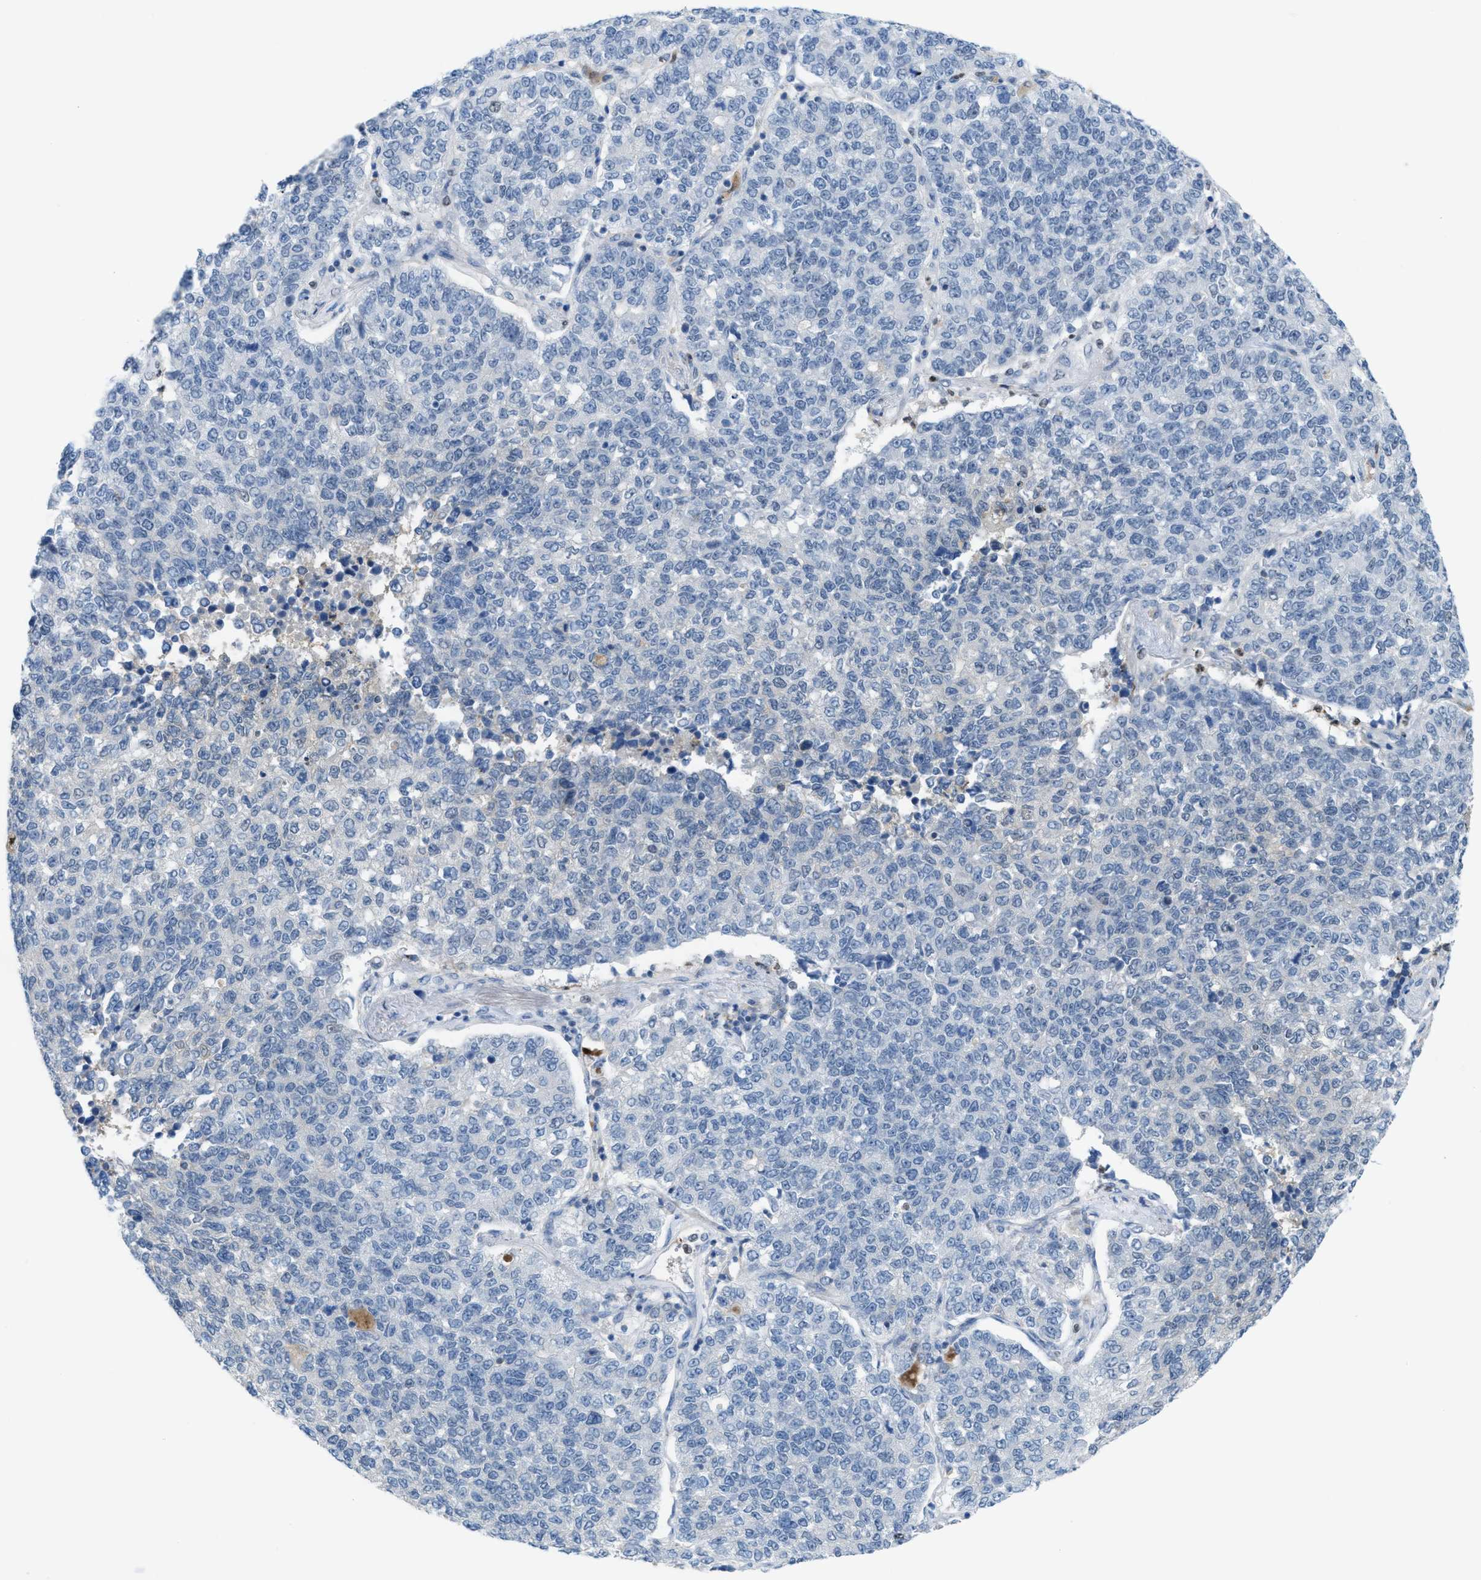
{"staining": {"intensity": "negative", "quantity": "none", "location": "none"}, "tissue": "lung cancer", "cell_type": "Tumor cells", "image_type": "cancer", "snomed": [{"axis": "morphology", "description": "Adenocarcinoma, NOS"}, {"axis": "topography", "description": "Lung"}], "caption": "Lung adenocarcinoma was stained to show a protein in brown. There is no significant staining in tumor cells.", "gene": "PPM1D", "patient": {"sex": "male", "age": 49}}